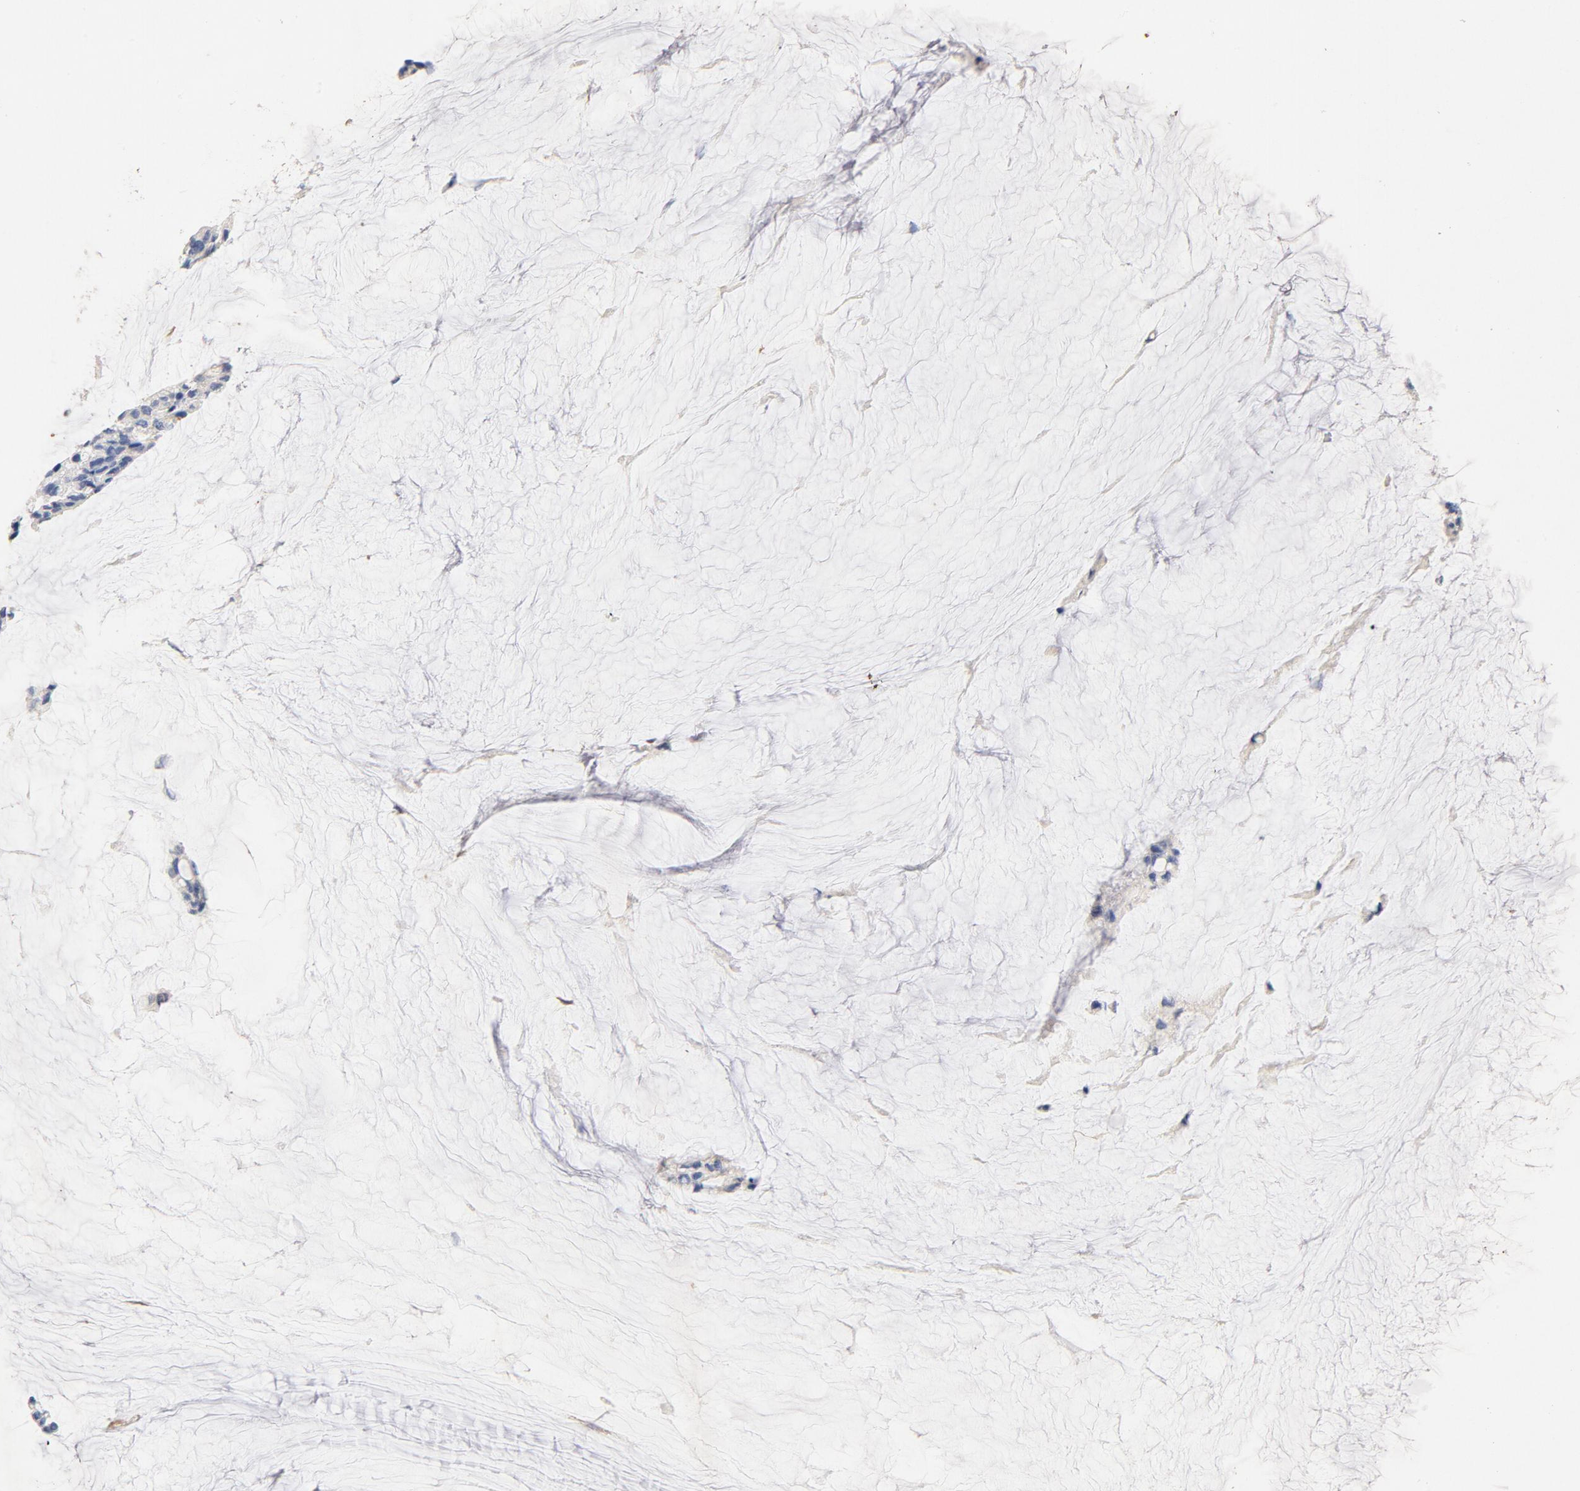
{"staining": {"intensity": "negative", "quantity": "none", "location": "none"}, "tissue": "ovarian cancer", "cell_type": "Tumor cells", "image_type": "cancer", "snomed": [{"axis": "morphology", "description": "Cystadenocarcinoma, mucinous, NOS"}, {"axis": "topography", "description": "Ovary"}], "caption": "This is an immunohistochemistry (IHC) photomicrograph of human ovarian cancer. There is no staining in tumor cells.", "gene": "STAT1", "patient": {"sex": "female", "age": 39}}